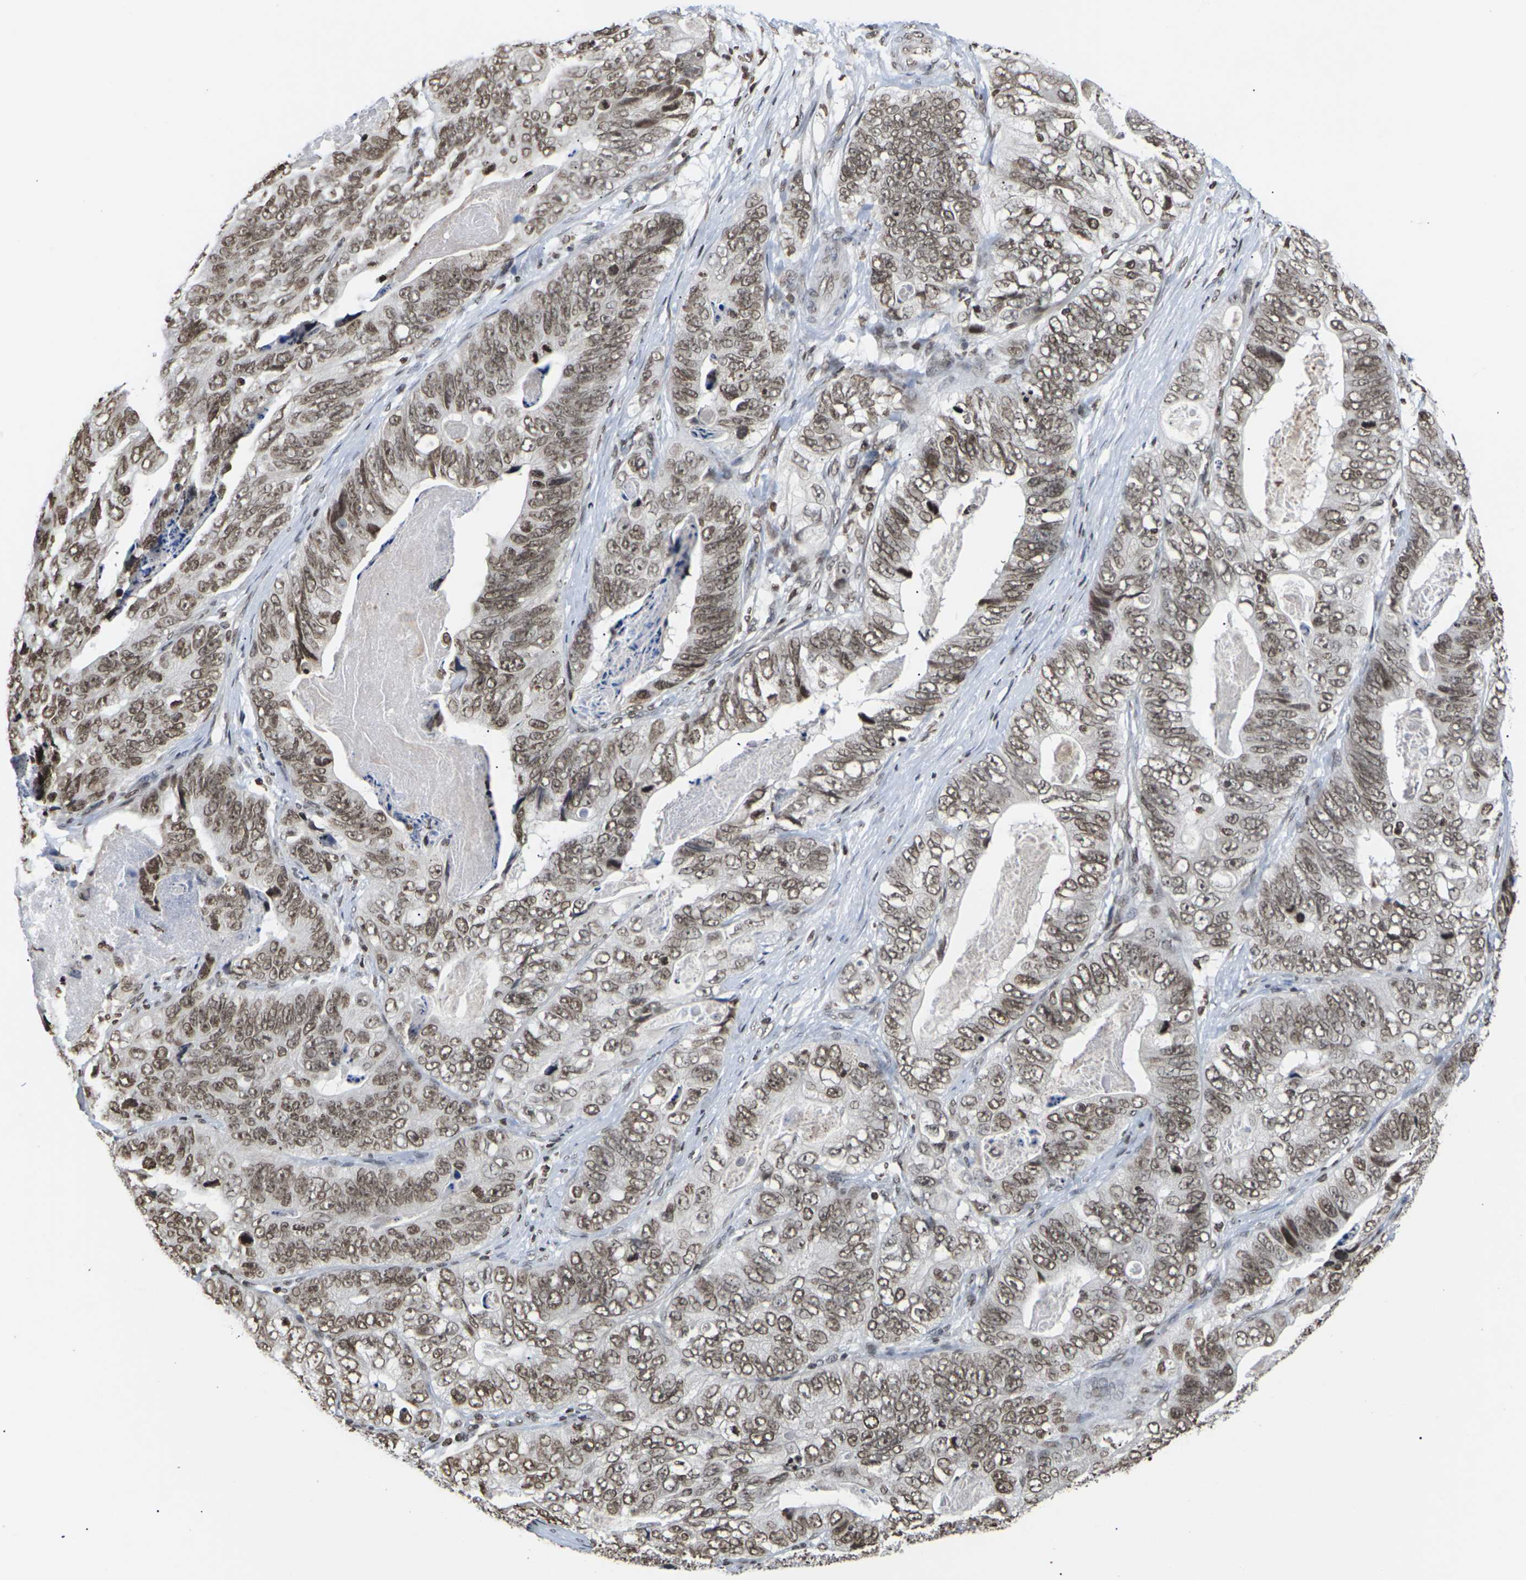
{"staining": {"intensity": "moderate", "quantity": ">75%", "location": "nuclear"}, "tissue": "stomach cancer", "cell_type": "Tumor cells", "image_type": "cancer", "snomed": [{"axis": "morphology", "description": "Adenocarcinoma, NOS"}, {"axis": "topography", "description": "Stomach"}], "caption": "Stomach cancer (adenocarcinoma) stained for a protein (brown) reveals moderate nuclear positive expression in approximately >75% of tumor cells.", "gene": "ETV5", "patient": {"sex": "female", "age": 89}}